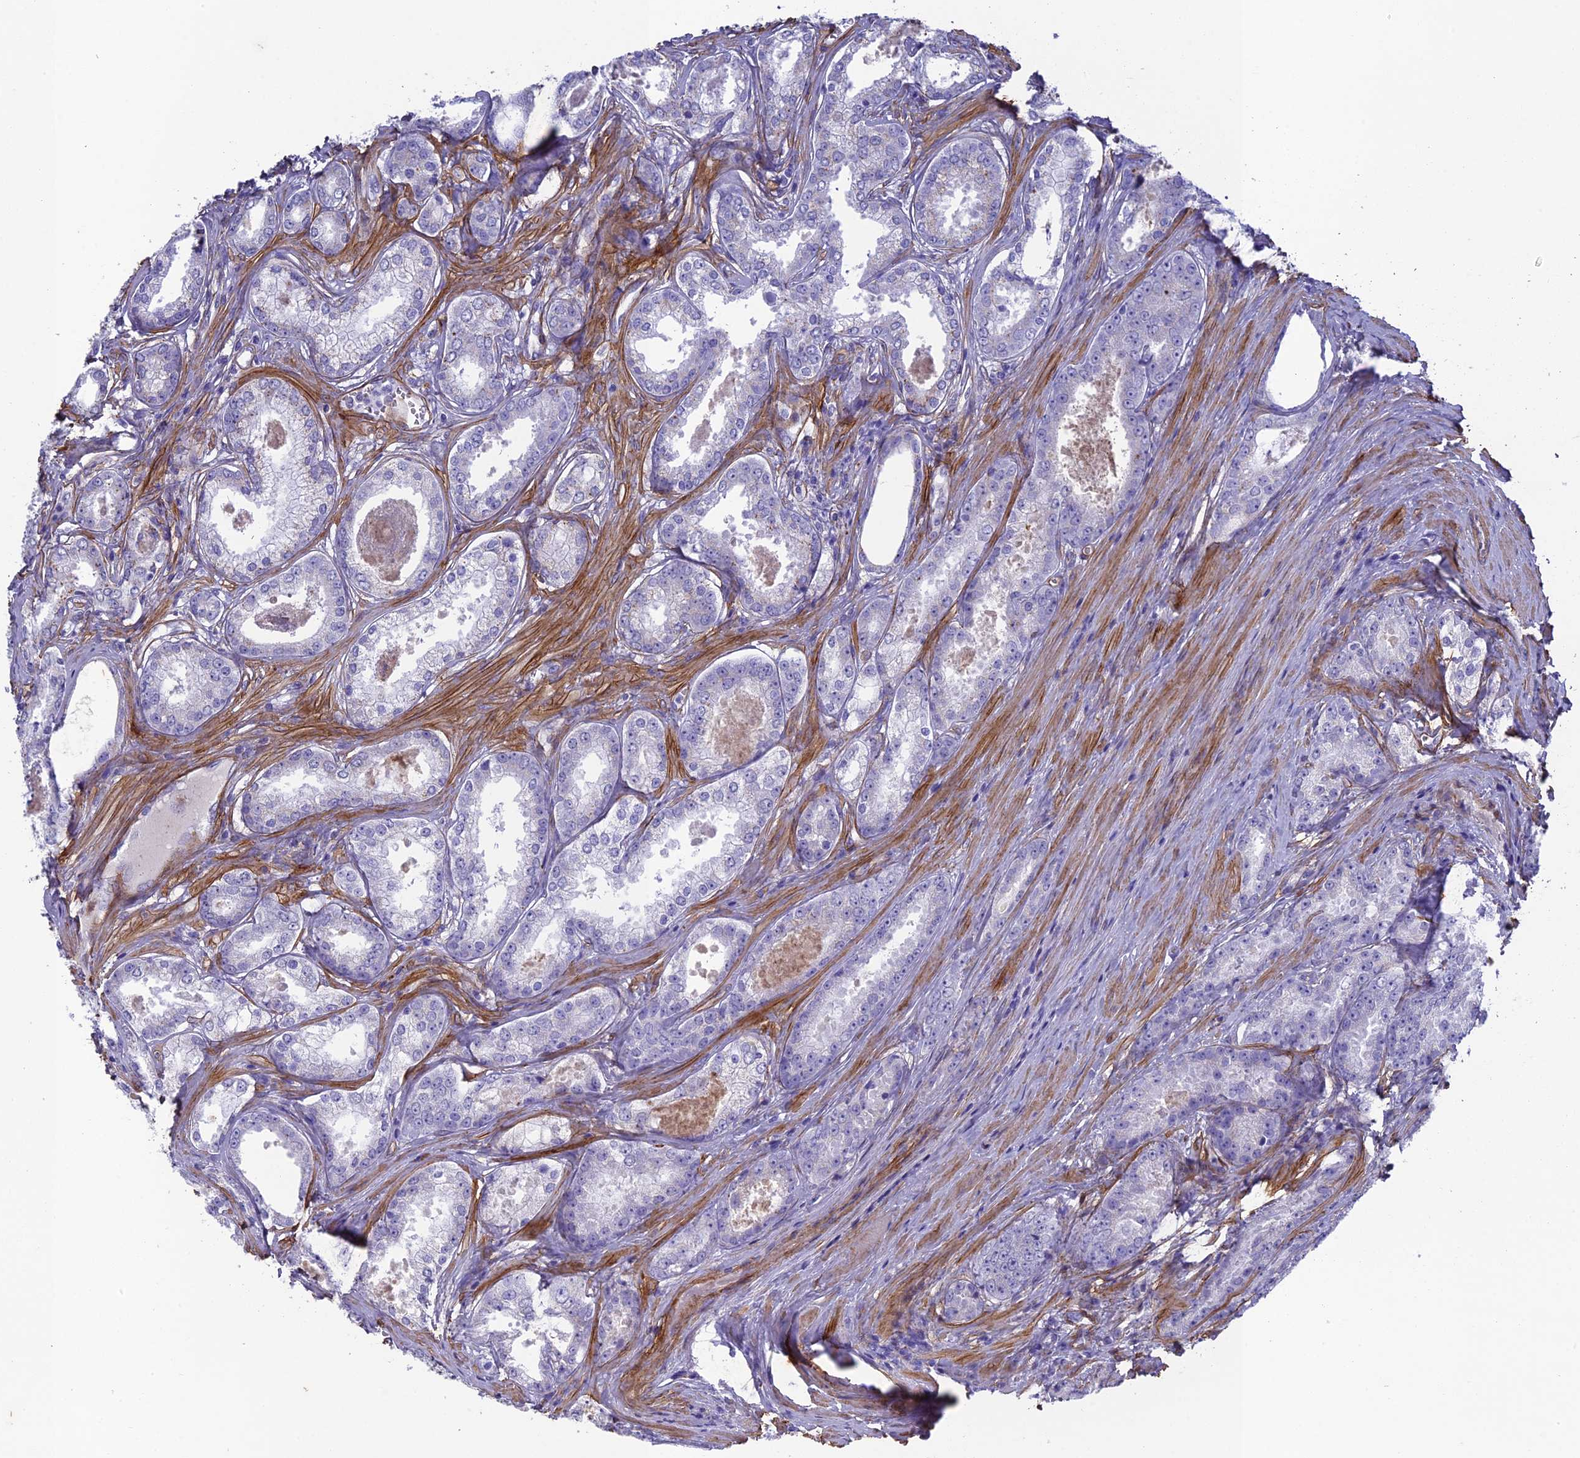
{"staining": {"intensity": "negative", "quantity": "none", "location": "none"}, "tissue": "prostate cancer", "cell_type": "Tumor cells", "image_type": "cancer", "snomed": [{"axis": "morphology", "description": "Adenocarcinoma, Low grade"}, {"axis": "topography", "description": "Prostate"}], "caption": "IHC micrograph of human prostate low-grade adenocarcinoma stained for a protein (brown), which displays no staining in tumor cells.", "gene": "TNS1", "patient": {"sex": "male", "age": 68}}